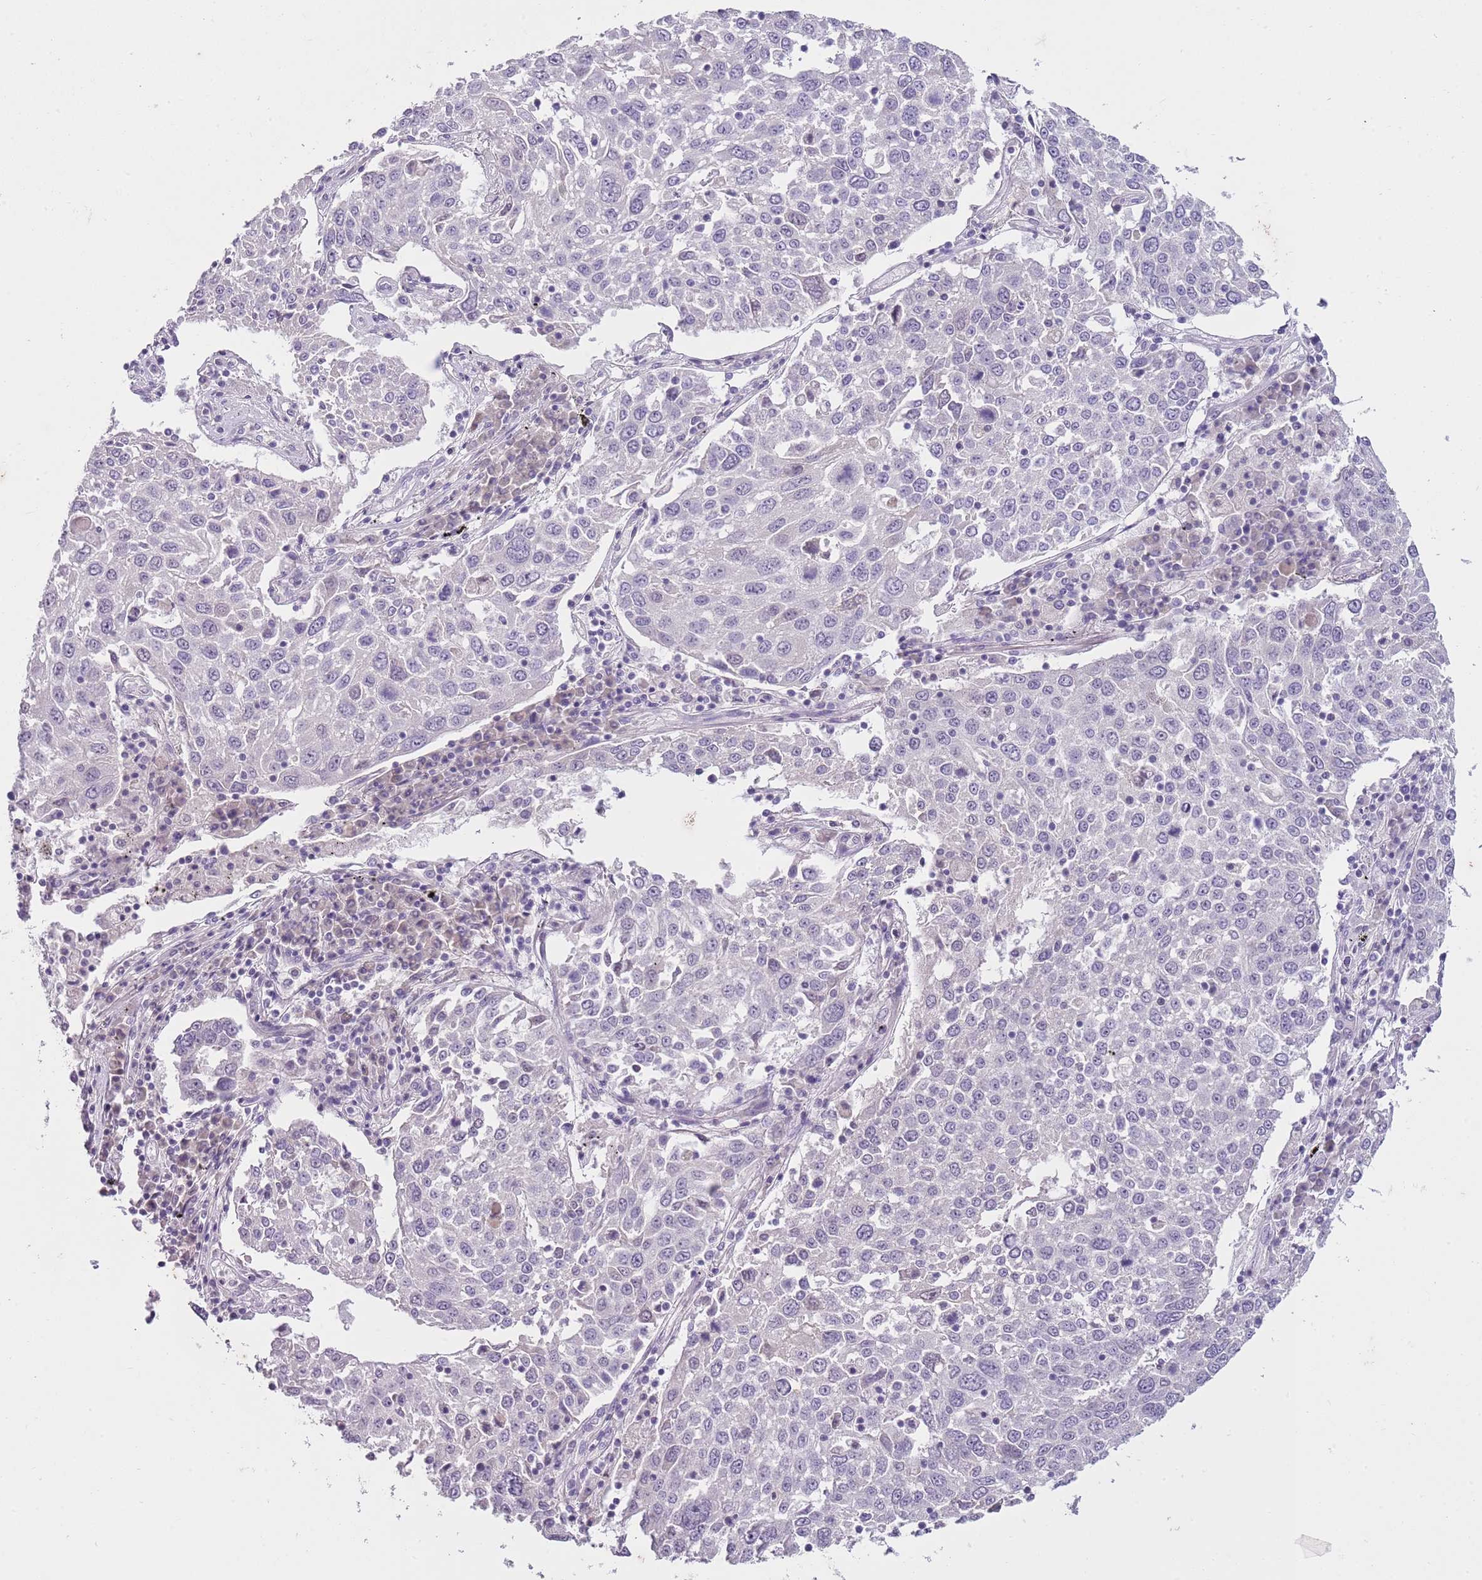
{"staining": {"intensity": "negative", "quantity": "none", "location": "none"}, "tissue": "lung cancer", "cell_type": "Tumor cells", "image_type": "cancer", "snomed": [{"axis": "morphology", "description": "Squamous cell carcinoma, NOS"}, {"axis": "topography", "description": "Lung"}], "caption": "This is an IHC photomicrograph of squamous cell carcinoma (lung). There is no staining in tumor cells.", "gene": "SLC35E3", "patient": {"sex": "male", "age": 65}}